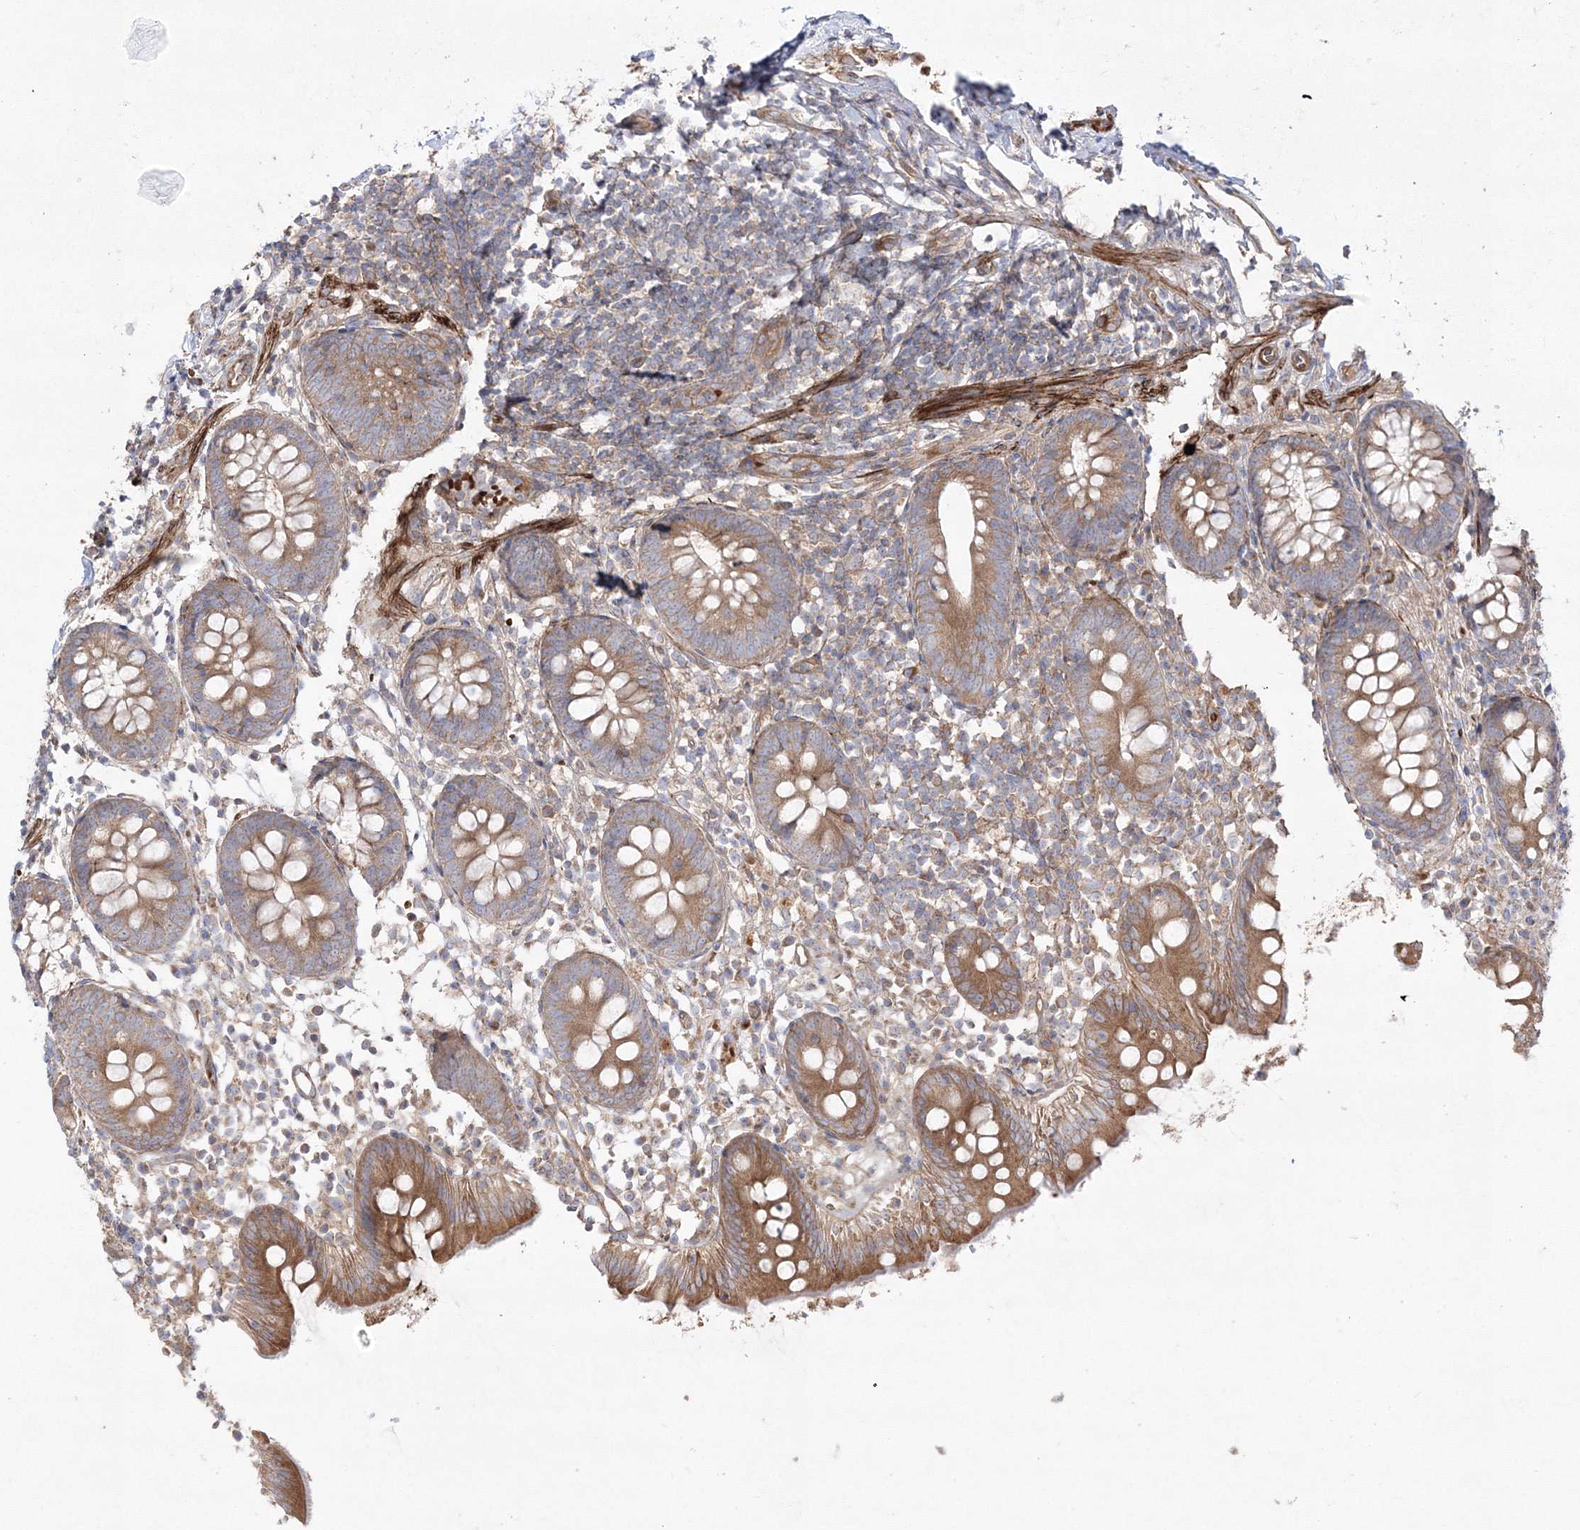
{"staining": {"intensity": "moderate", "quantity": ">75%", "location": "cytoplasmic/membranous"}, "tissue": "appendix", "cell_type": "Glandular cells", "image_type": "normal", "snomed": [{"axis": "morphology", "description": "Normal tissue, NOS"}, {"axis": "topography", "description": "Appendix"}], "caption": "This histopathology image shows benign appendix stained with immunohistochemistry to label a protein in brown. The cytoplasmic/membranous of glandular cells show moderate positivity for the protein. Nuclei are counter-stained blue.", "gene": "ZSWIM6", "patient": {"sex": "female", "age": 20}}